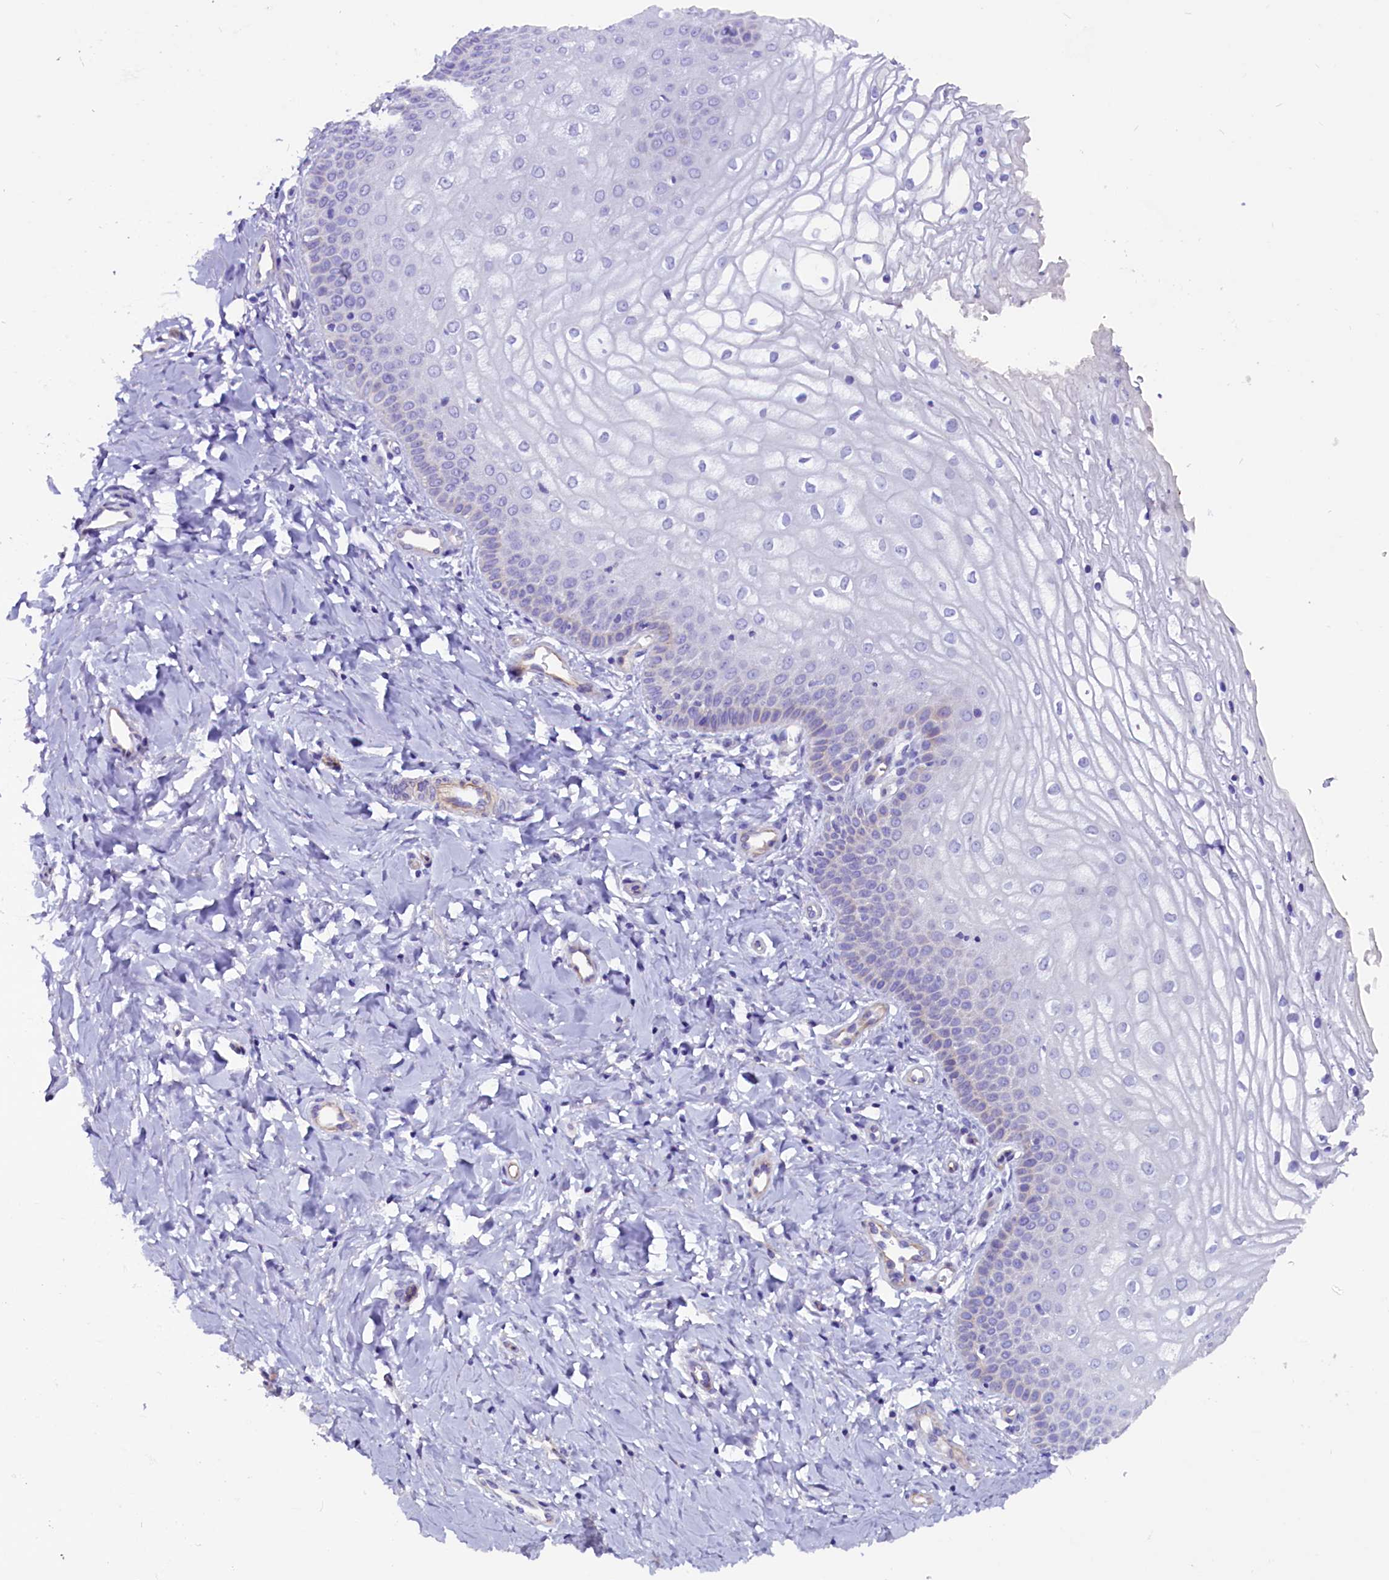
{"staining": {"intensity": "negative", "quantity": "none", "location": "none"}, "tissue": "vagina", "cell_type": "Squamous epithelial cells", "image_type": "normal", "snomed": [{"axis": "morphology", "description": "Normal tissue, NOS"}, {"axis": "topography", "description": "Vagina"}], "caption": "Human vagina stained for a protein using IHC displays no expression in squamous epithelial cells.", "gene": "ZNF749", "patient": {"sex": "female", "age": 68}}